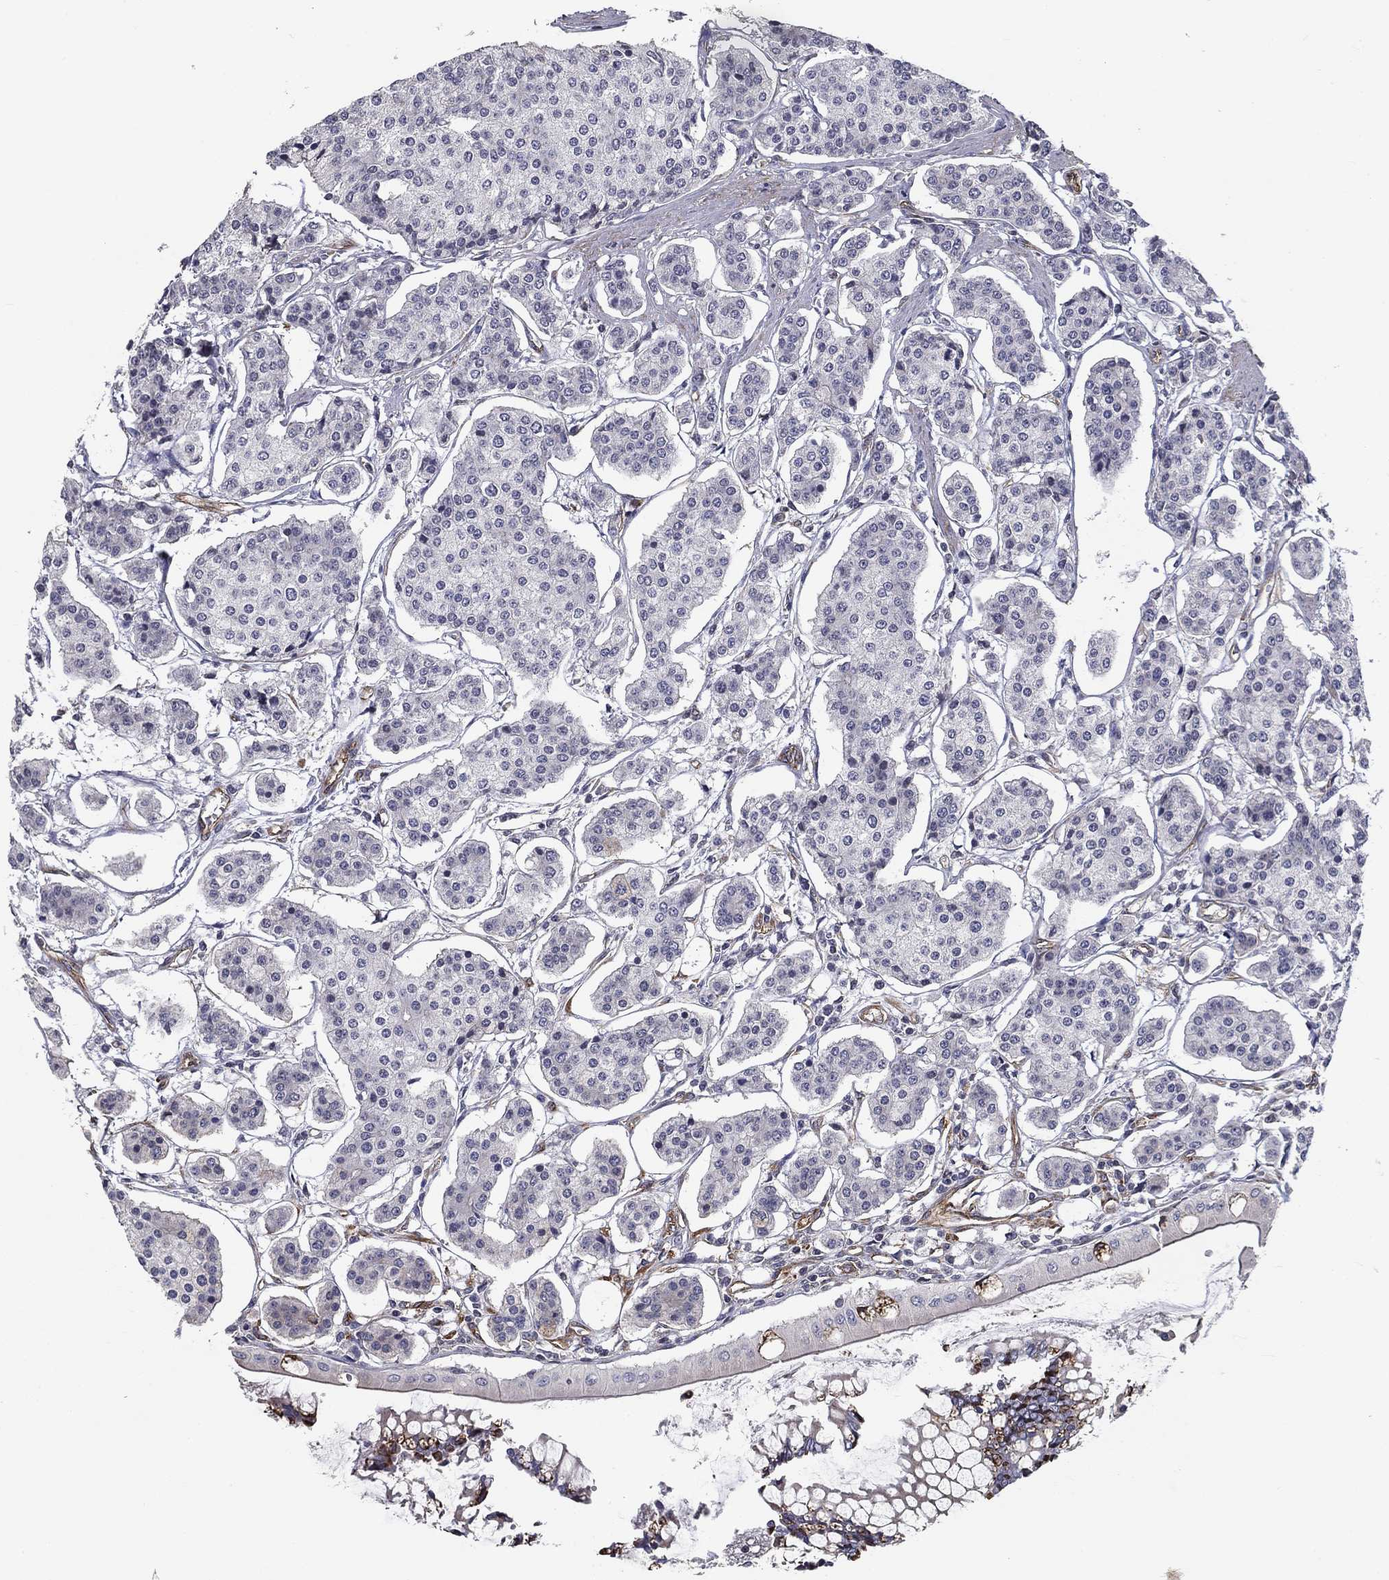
{"staining": {"intensity": "negative", "quantity": "none", "location": "none"}, "tissue": "carcinoid", "cell_type": "Tumor cells", "image_type": "cancer", "snomed": [{"axis": "morphology", "description": "Carcinoid, malignant, NOS"}, {"axis": "topography", "description": "Small intestine"}], "caption": "Tumor cells show no significant protein positivity in malignant carcinoid. (IHC, brightfield microscopy, high magnification).", "gene": "SYNC", "patient": {"sex": "female", "age": 65}}